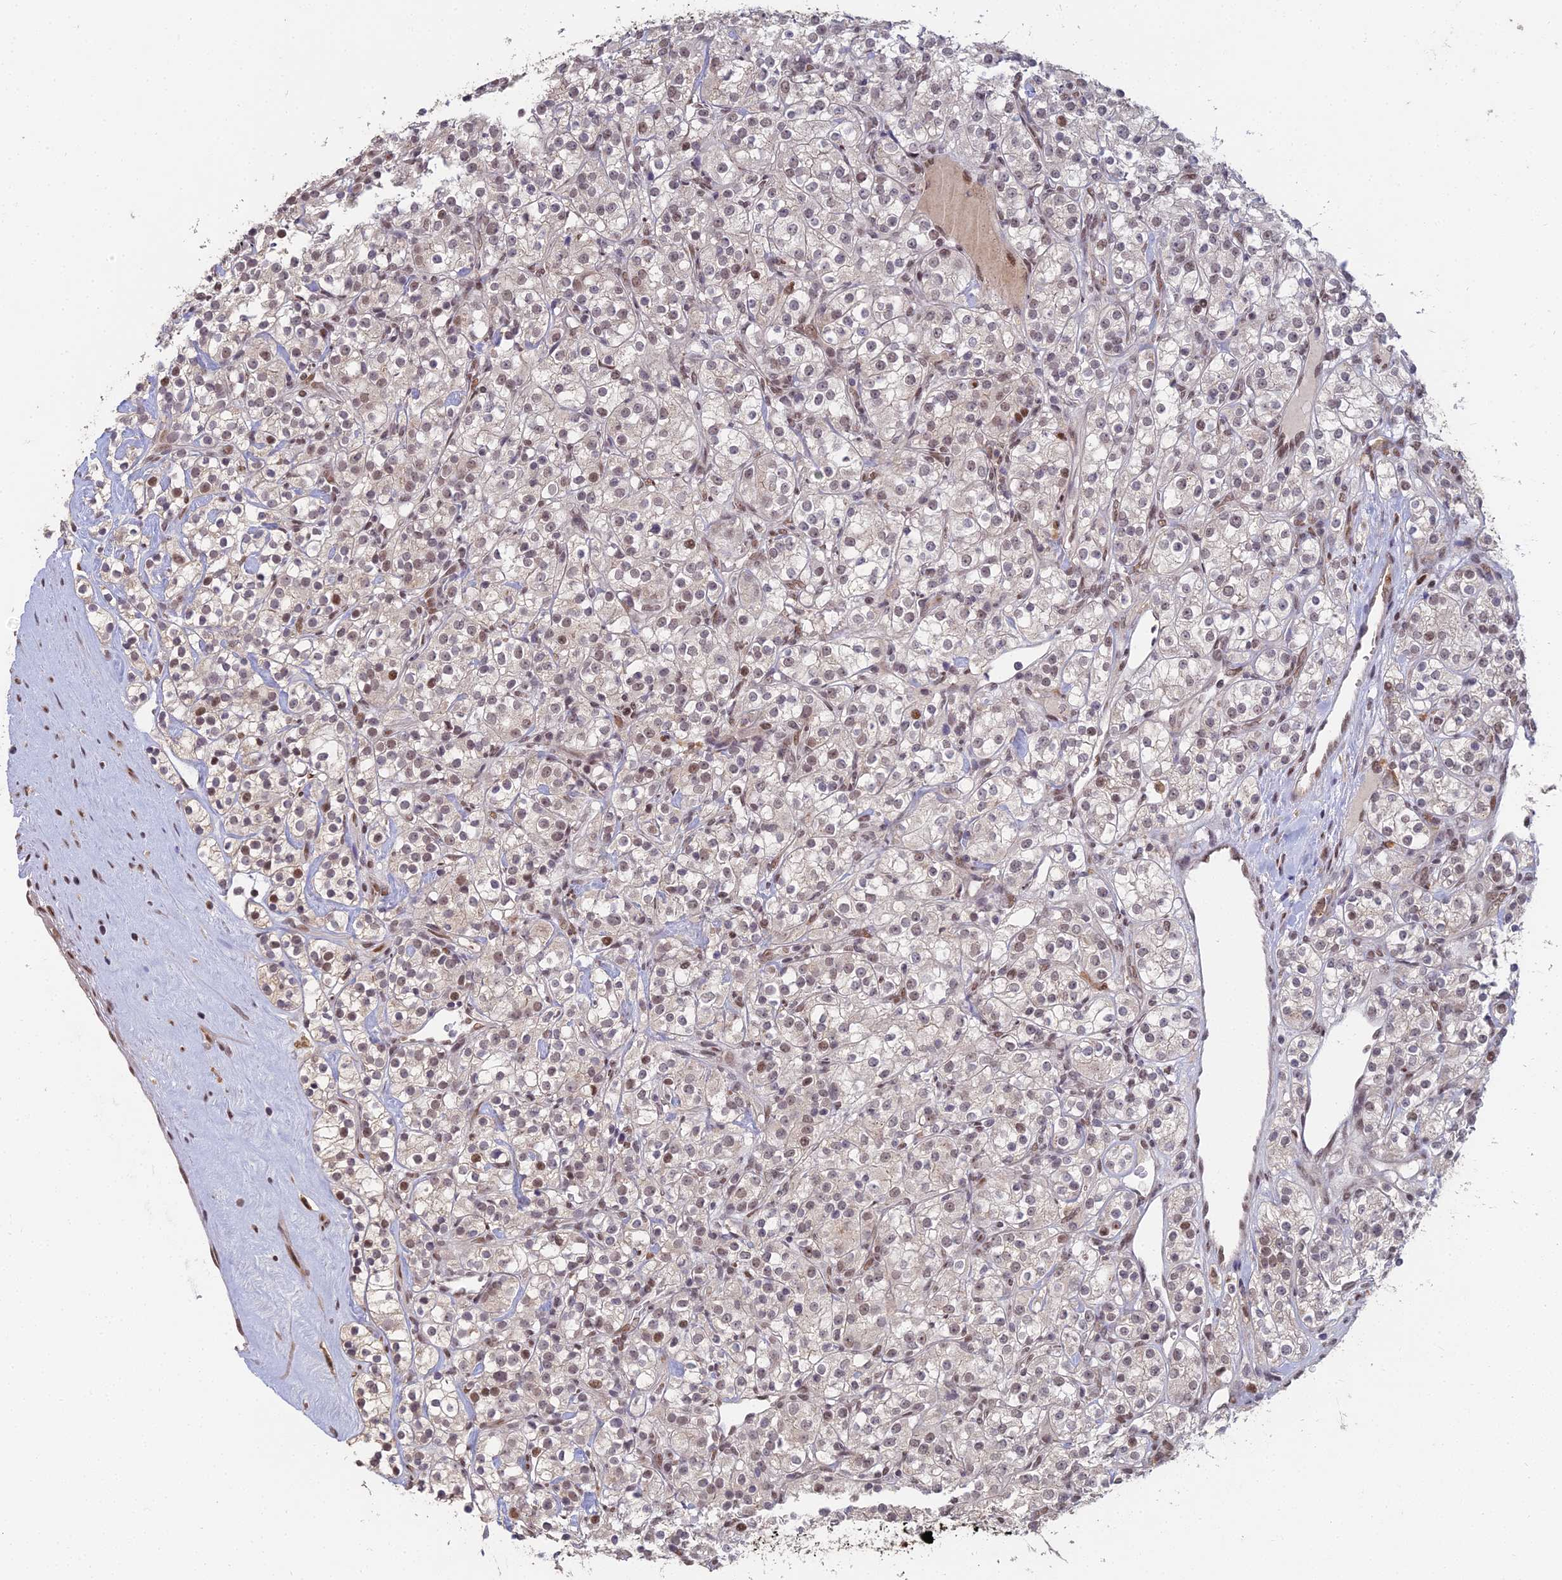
{"staining": {"intensity": "weak", "quantity": ">75%", "location": "nuclear"}, "tissue": "renal cancer", "cell_type": "Tumor cells", "image_type": "cancer", "snomed": [{"axis": "morphology", "description": "Adenocarcinoma, NOS"}, {"axis": "topography", "description": "Kidney"}], "caption": "Tumor cells reveal low levels of weak nuclear expression in about >75% of cells in renal adenocarcinoma.", "gene": "ABHD17A", "patient": {"sex": "male", "age": 77}}